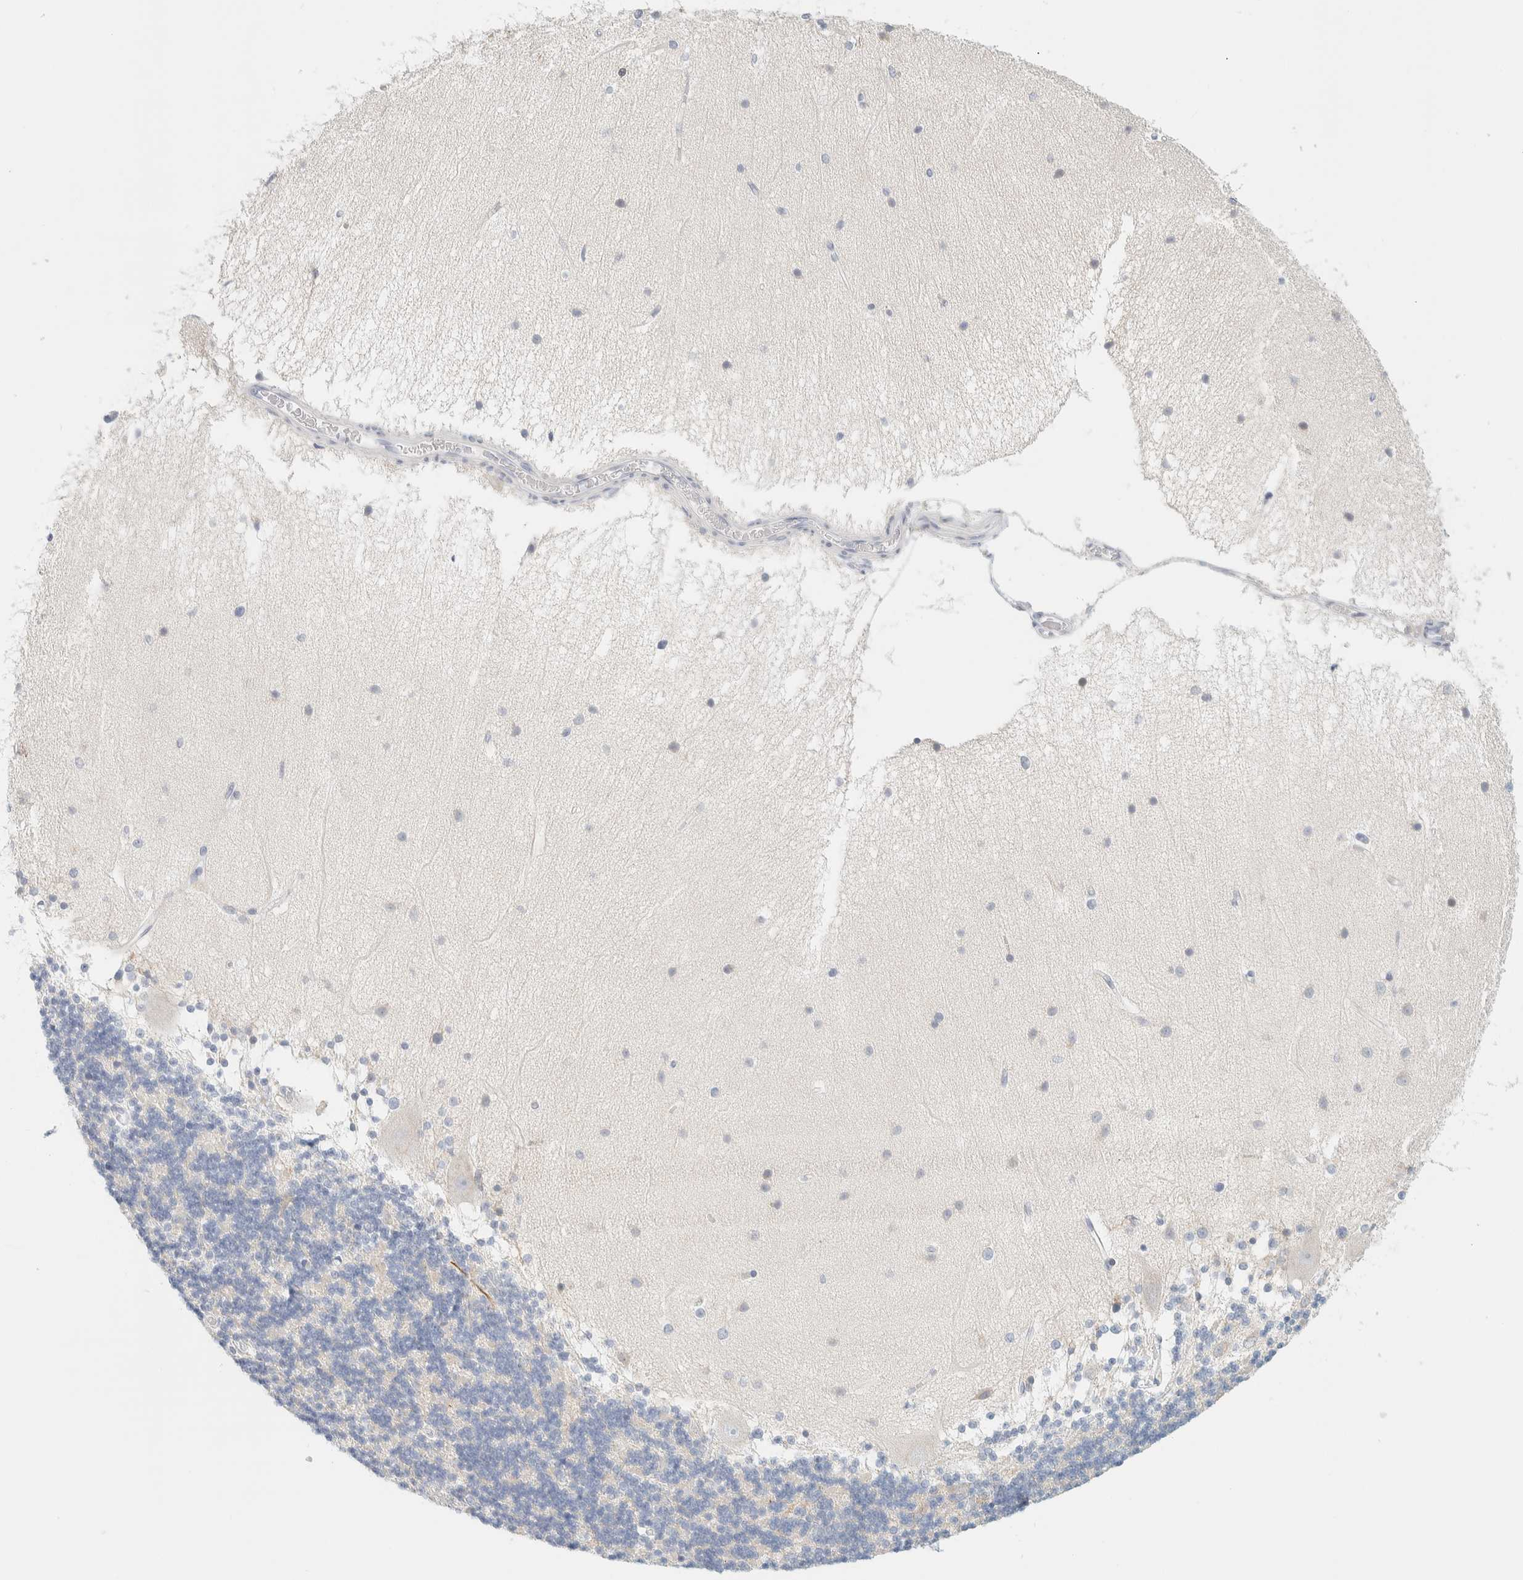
{"staining": {"intensity": "negative", "quantity": "none", "location": "none"}, "tissue": "cerebellum", "cell_type": "Cells in granular layer", "image_type": "normal", "snomed": [{"axis": "morphology", "description": "Normal tissue, NOS"}, {"axis": "topography", "description": "Cerebellum"}], "caption": "Immunohistochemistry of normal cerebellum demonstrates no expression in cells in granular layer.", "gene": "SPNS3", "patient": {"sex": "female", "age": 54}}